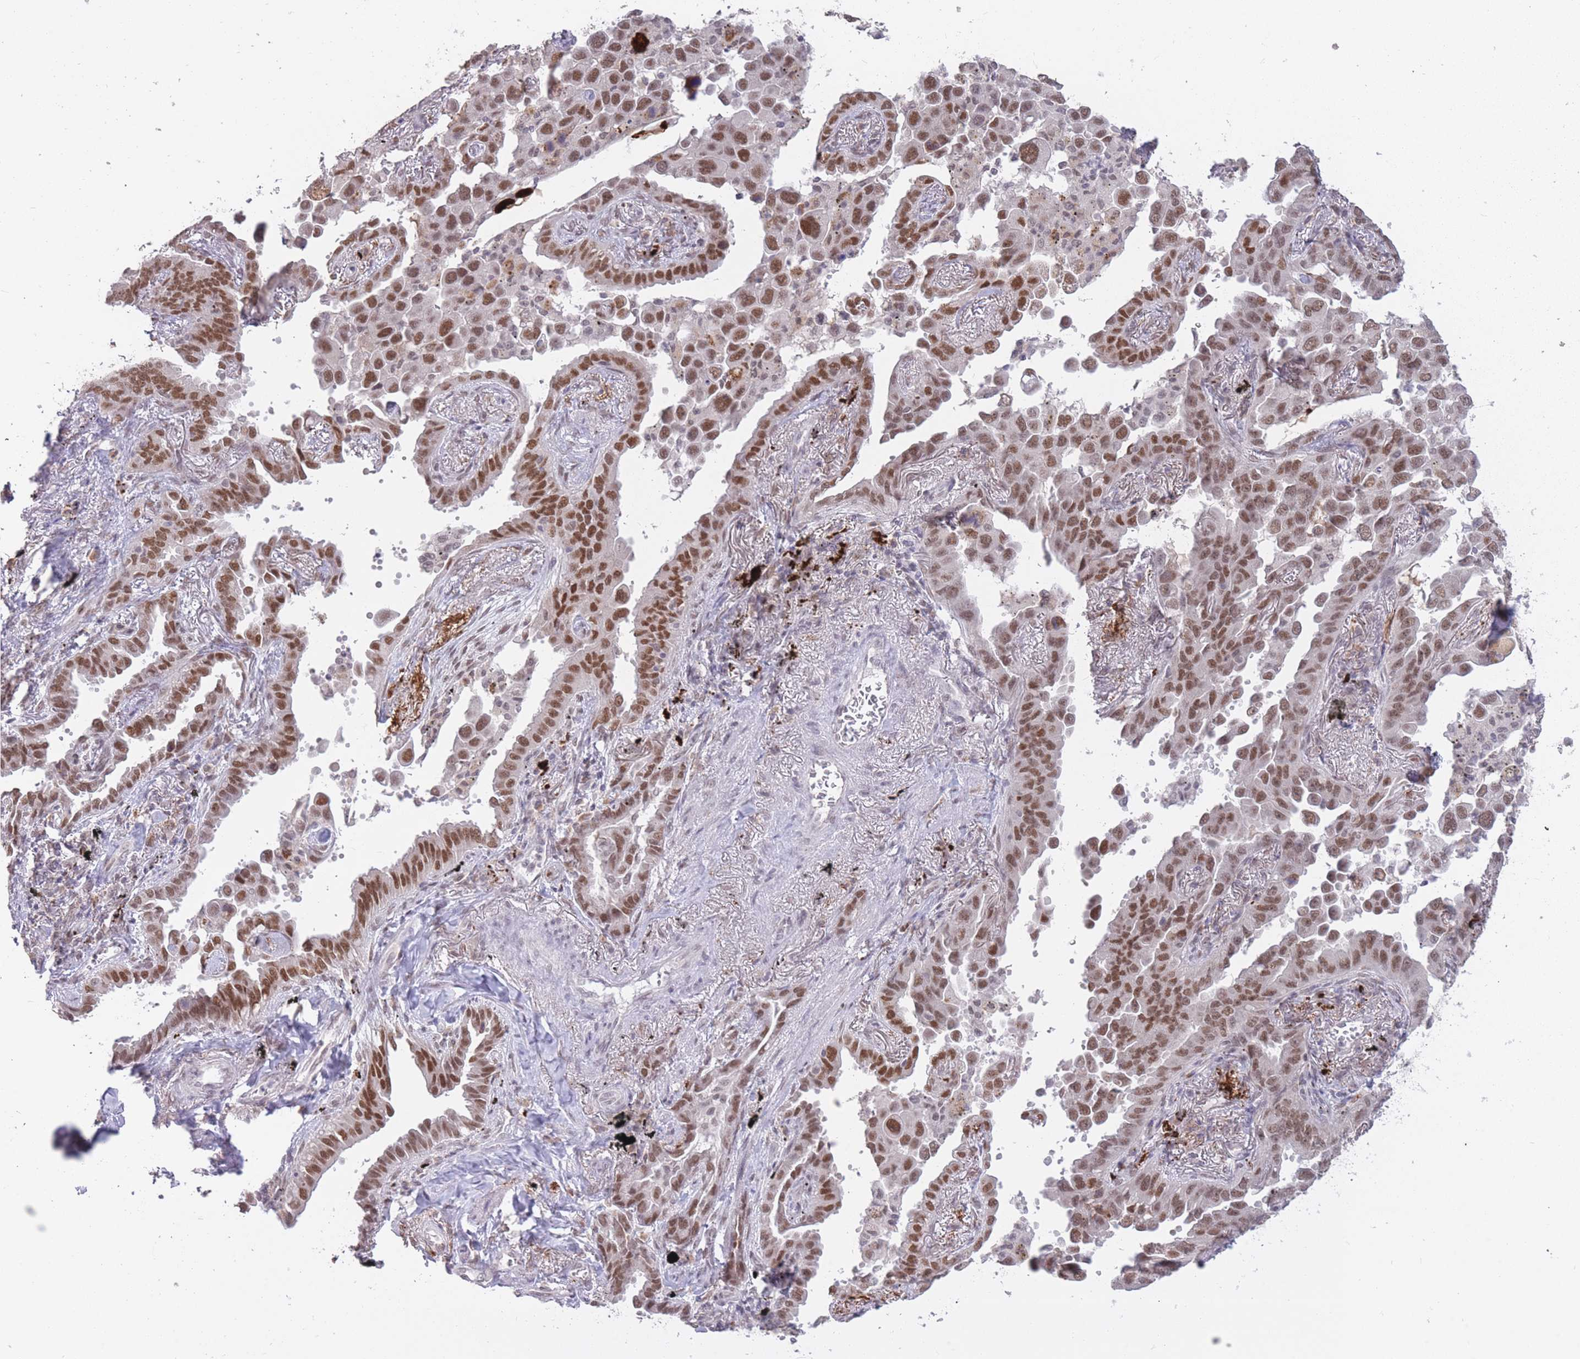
{"staining": {"intensity": "moderate", "quantity": ">75%", "location": "nuclear"}, "tissue": "lung cancer", "cell_type": "Tumor cells", "image_type": "cancer", "snomed": [{"axis": "morphology", "description": "Adenocarcinoma, NOS"}, {"axis": "topography", "description": "Lung"}], "caption": "DAB immunohistochemical staining of lung adenocarcinoma shows moderate nuclear protein positivity in about >75% of tumor cells. The protein is stained brown, and the nuclei are stained in blue (DAB IHC with brightfield microscopy, high magnification).", "gene": "HNRNPUL1", "patient": {"sex": "male", "age": 67}}